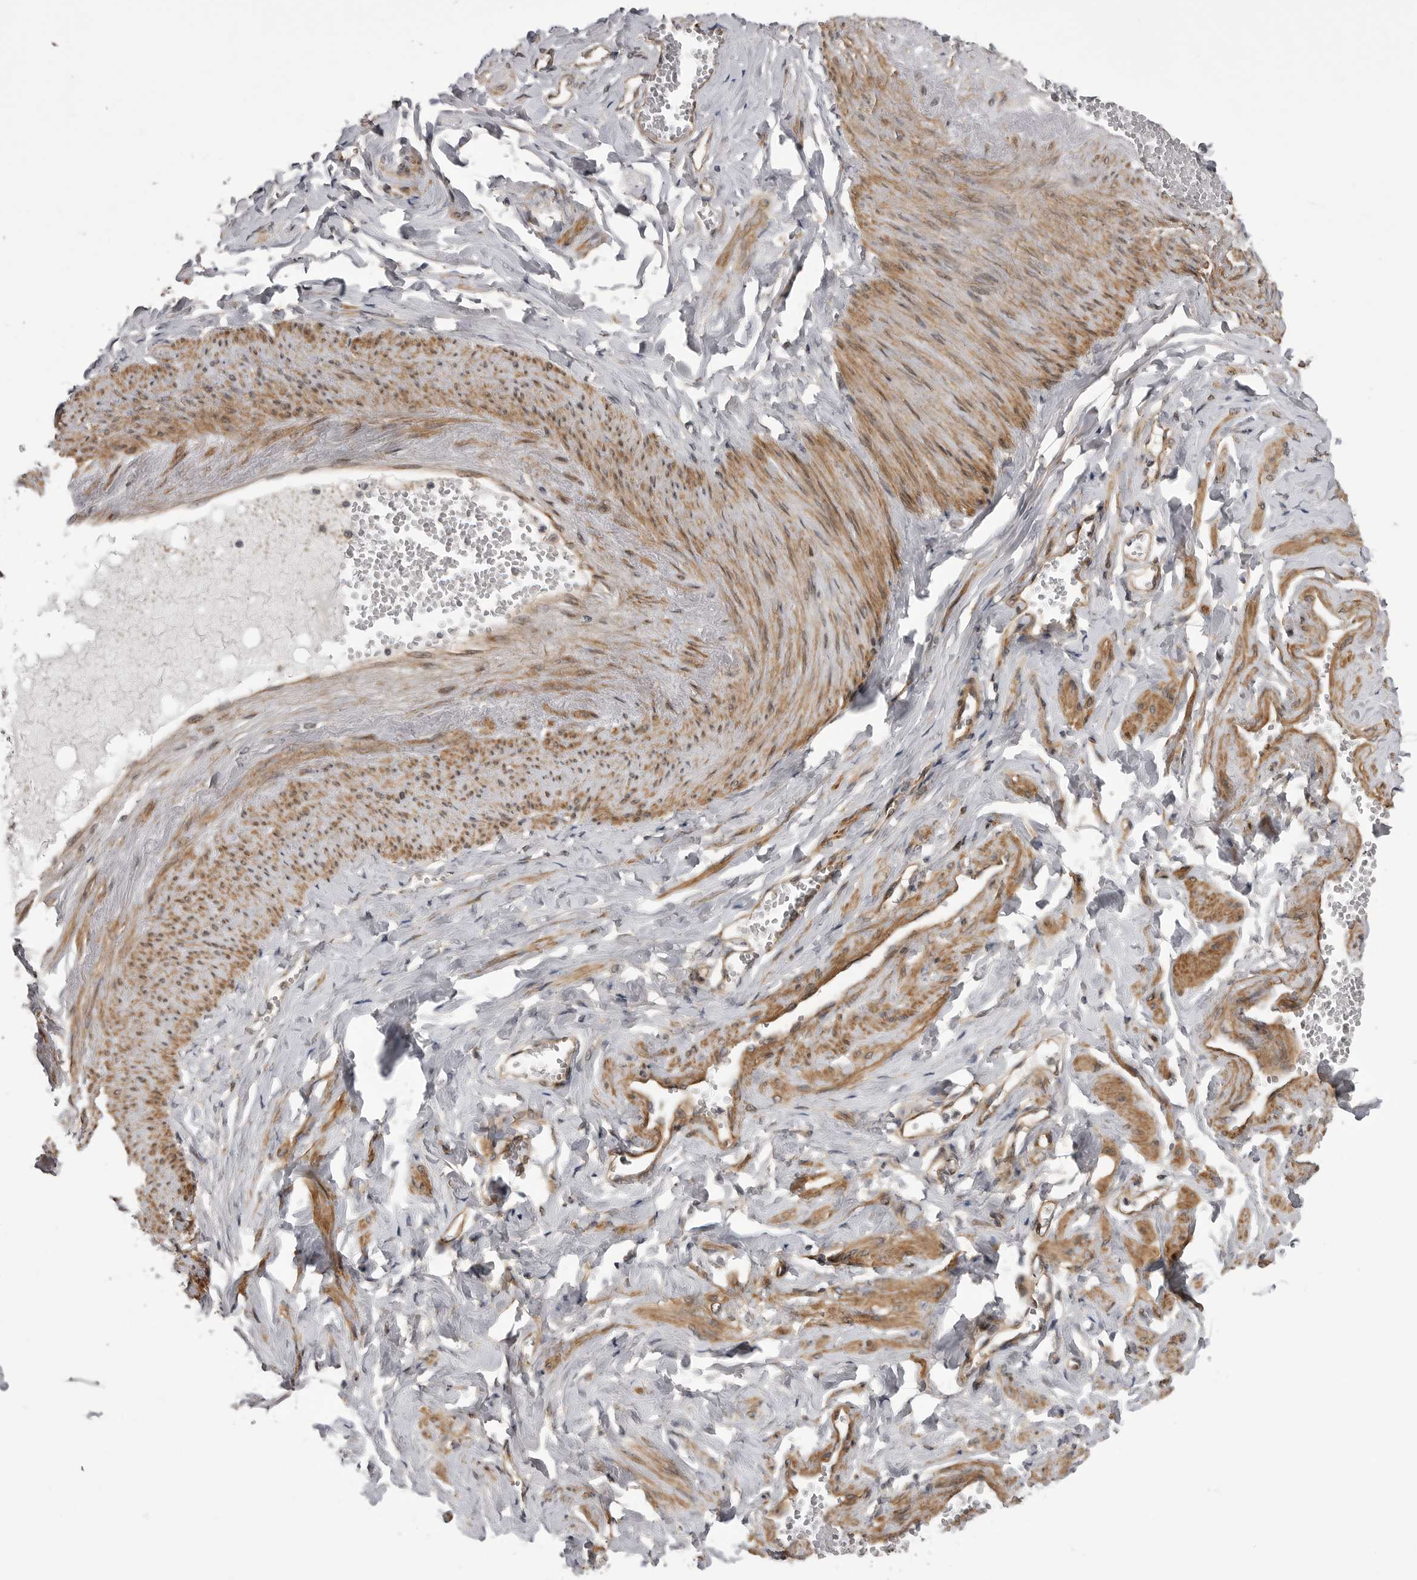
{"staining": {"intensity": "weak", "quantity": ">75%", "location": "cytoplasmic/membranous"}, "tissue": "adipose tissue", "cell_type": "Adipocytes", "image_type": "normal", "snomed": [{"axis": "morphology", "description": "Normal tissue, NOS"}, {"axis": "topography", "description": "Vascular tissue"}, {"axis": "topography", "description": "Fallopian tube"}, {"axis": "topography", "description": "Ovary"}], "caption": "Adipocytes exhibit low levels of weak cytoplasmic/membranous positivity in about >75% of cells in unremarkable adipose tissue.", "gene": "PDCL", "patient": {"sex": "female", "age": 67}}